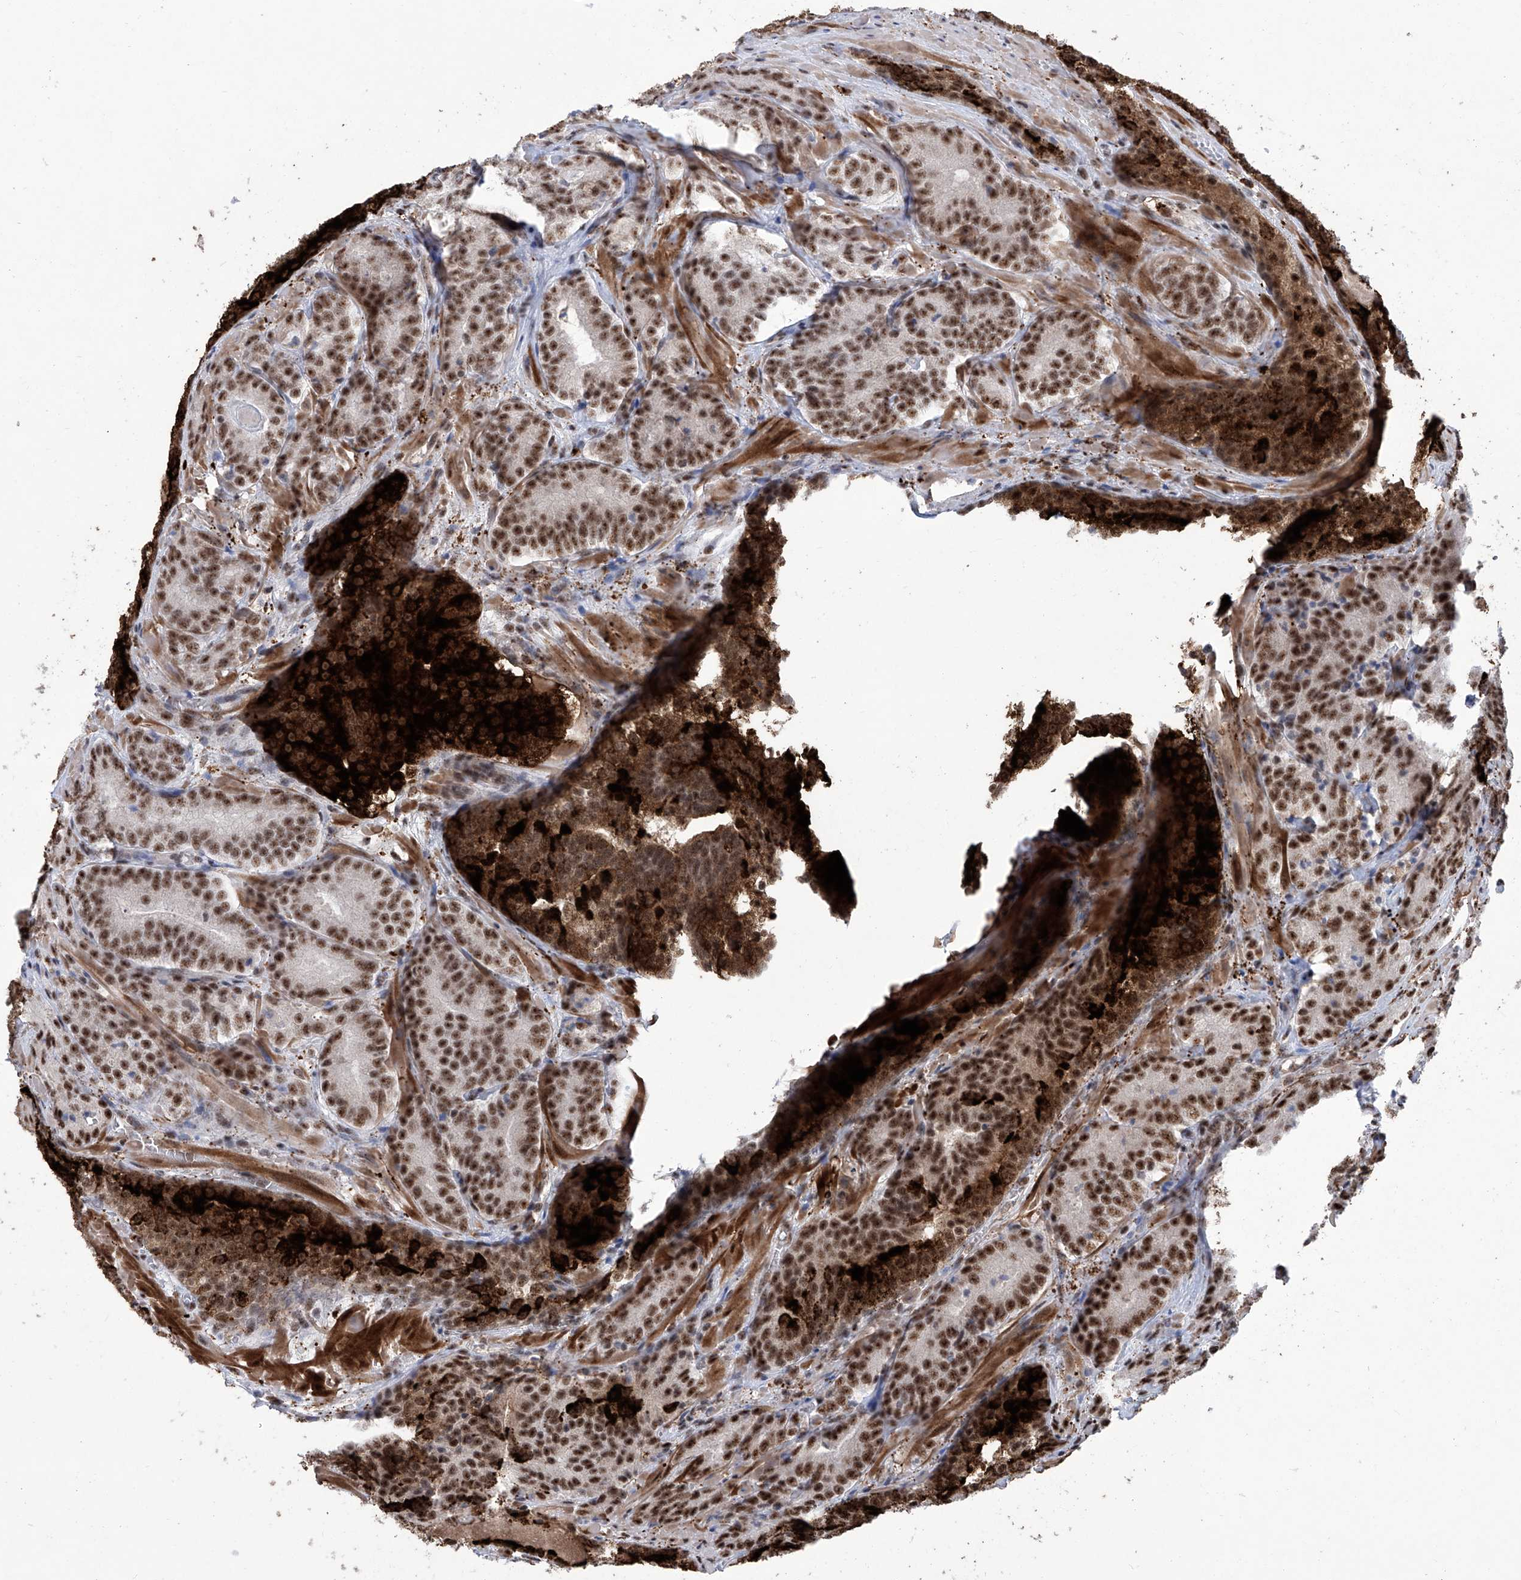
{"staining": {"intensity": "strong", "quantity": ">75%", "location": "nuclear"}, "tissue": "prostate cancer", "cell_type": "Tumor cells", "image_type": "cancer", "snomed": [{"axis": "morphology", "description": "Adenocarcinoma, High grade"}, {"axis": "topography", "description": "Prostate"}], "caption": "A micrograph showing strong nuclear staining in approximately >75% of tumor cells in prostate cancer (adenocarcinoma (high-grade)), as visualized by brown immunohistochemical staining.", "gene": "FBXL4", "patient": {"sex": "male", "age": 57}}